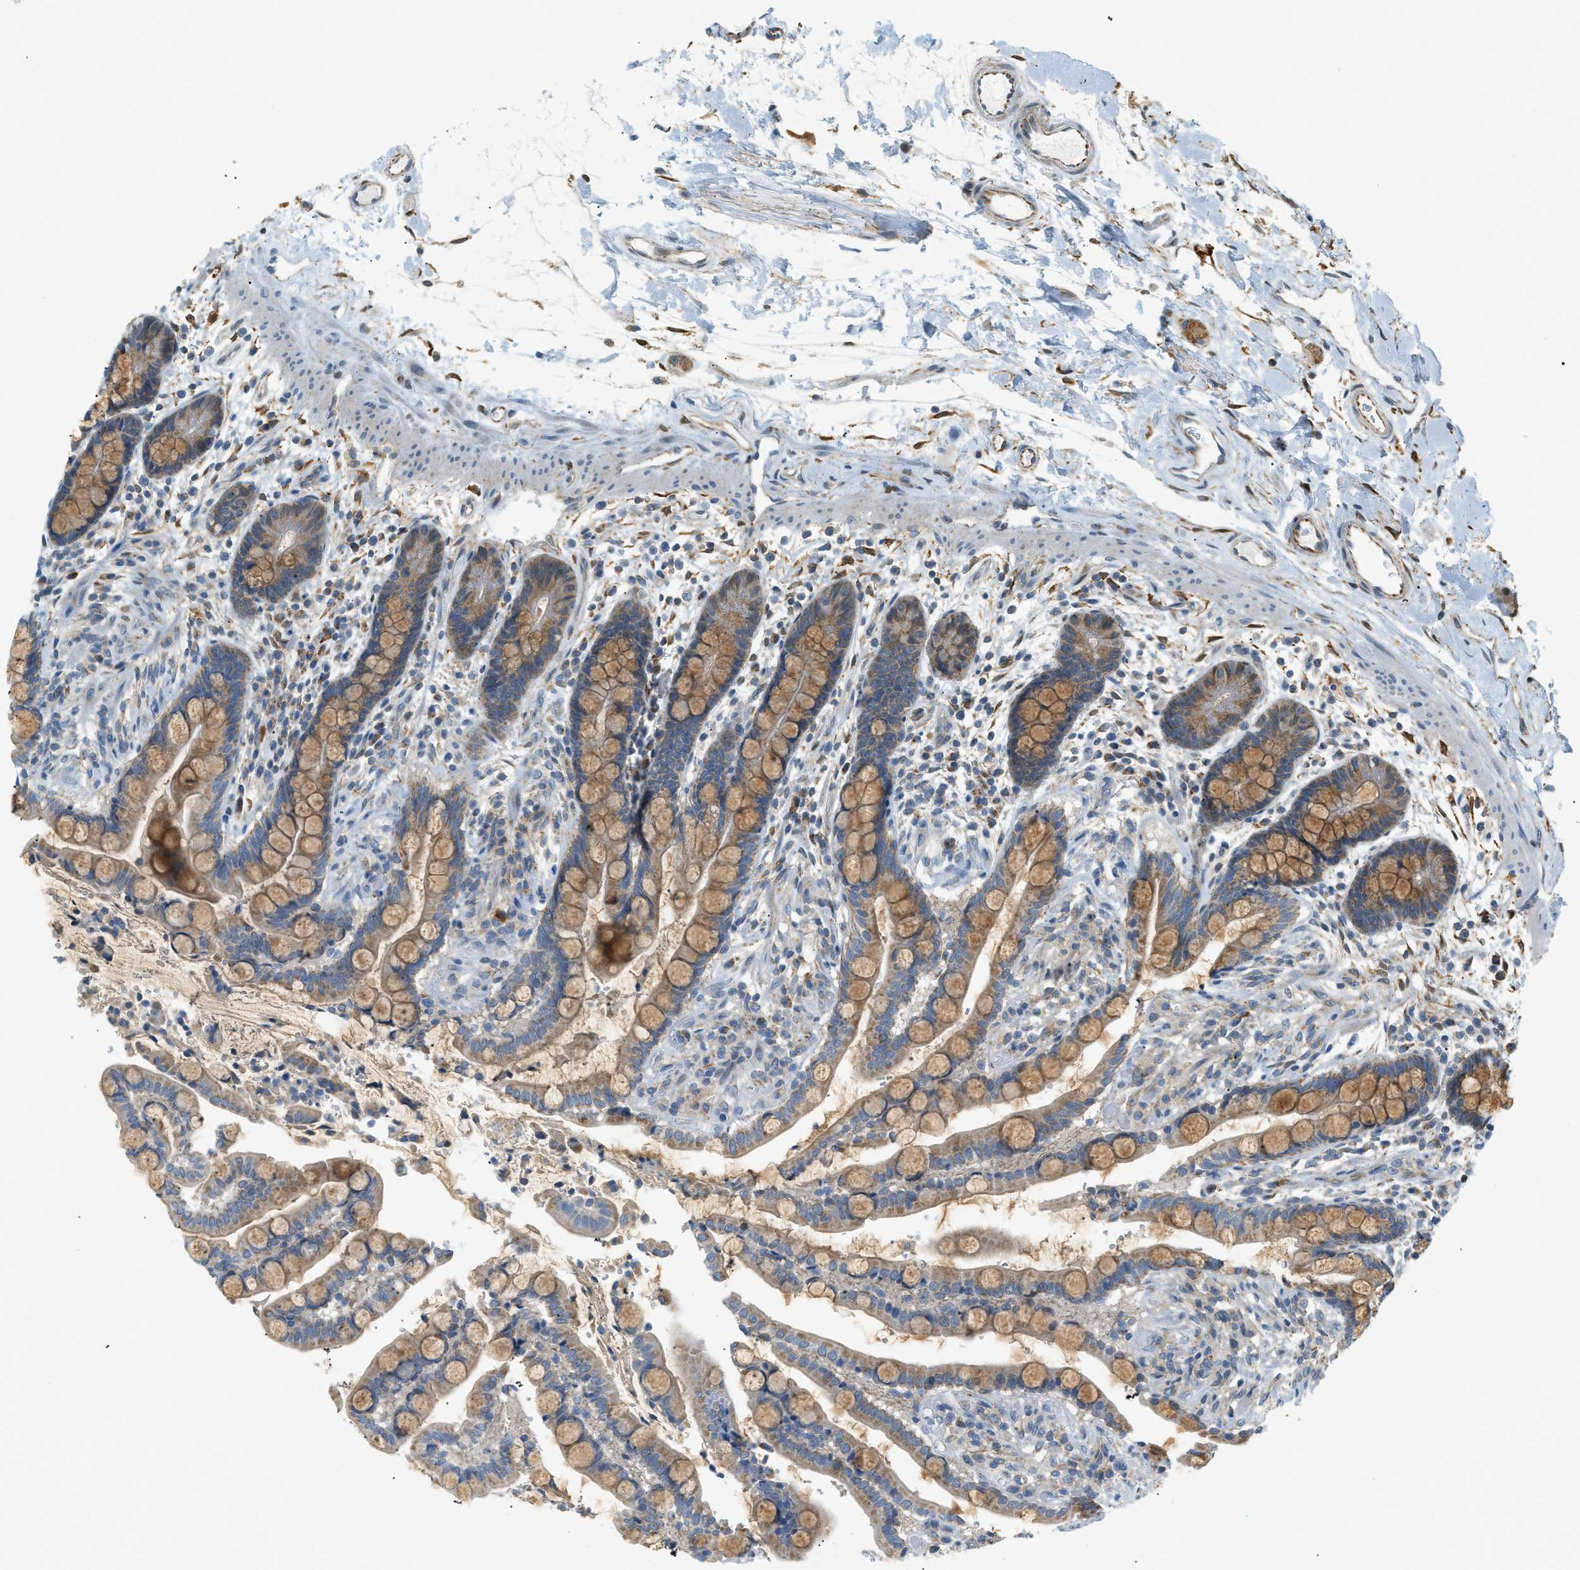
{"staining": {"intensity": "moderate", "quantity": "25%-75%", "location": "cytoplasmic/membranous"}, "tissue": "colon", "cell_type": "Endothelial cells", "image_type": "normal", "snomed": [{"axis": "morphology", "description": "Normal tissue, NOS"}, {"axis": "topography", "description": "Colon"}], "caption": "Brown immunohistochemical staining in benign human colon displays moderate cytoplasmic/membranous positivity in approximately 25%-75% of endothelial cells.", "gene": "PIGG", "patient": {"sex": "male", "age": 73}}